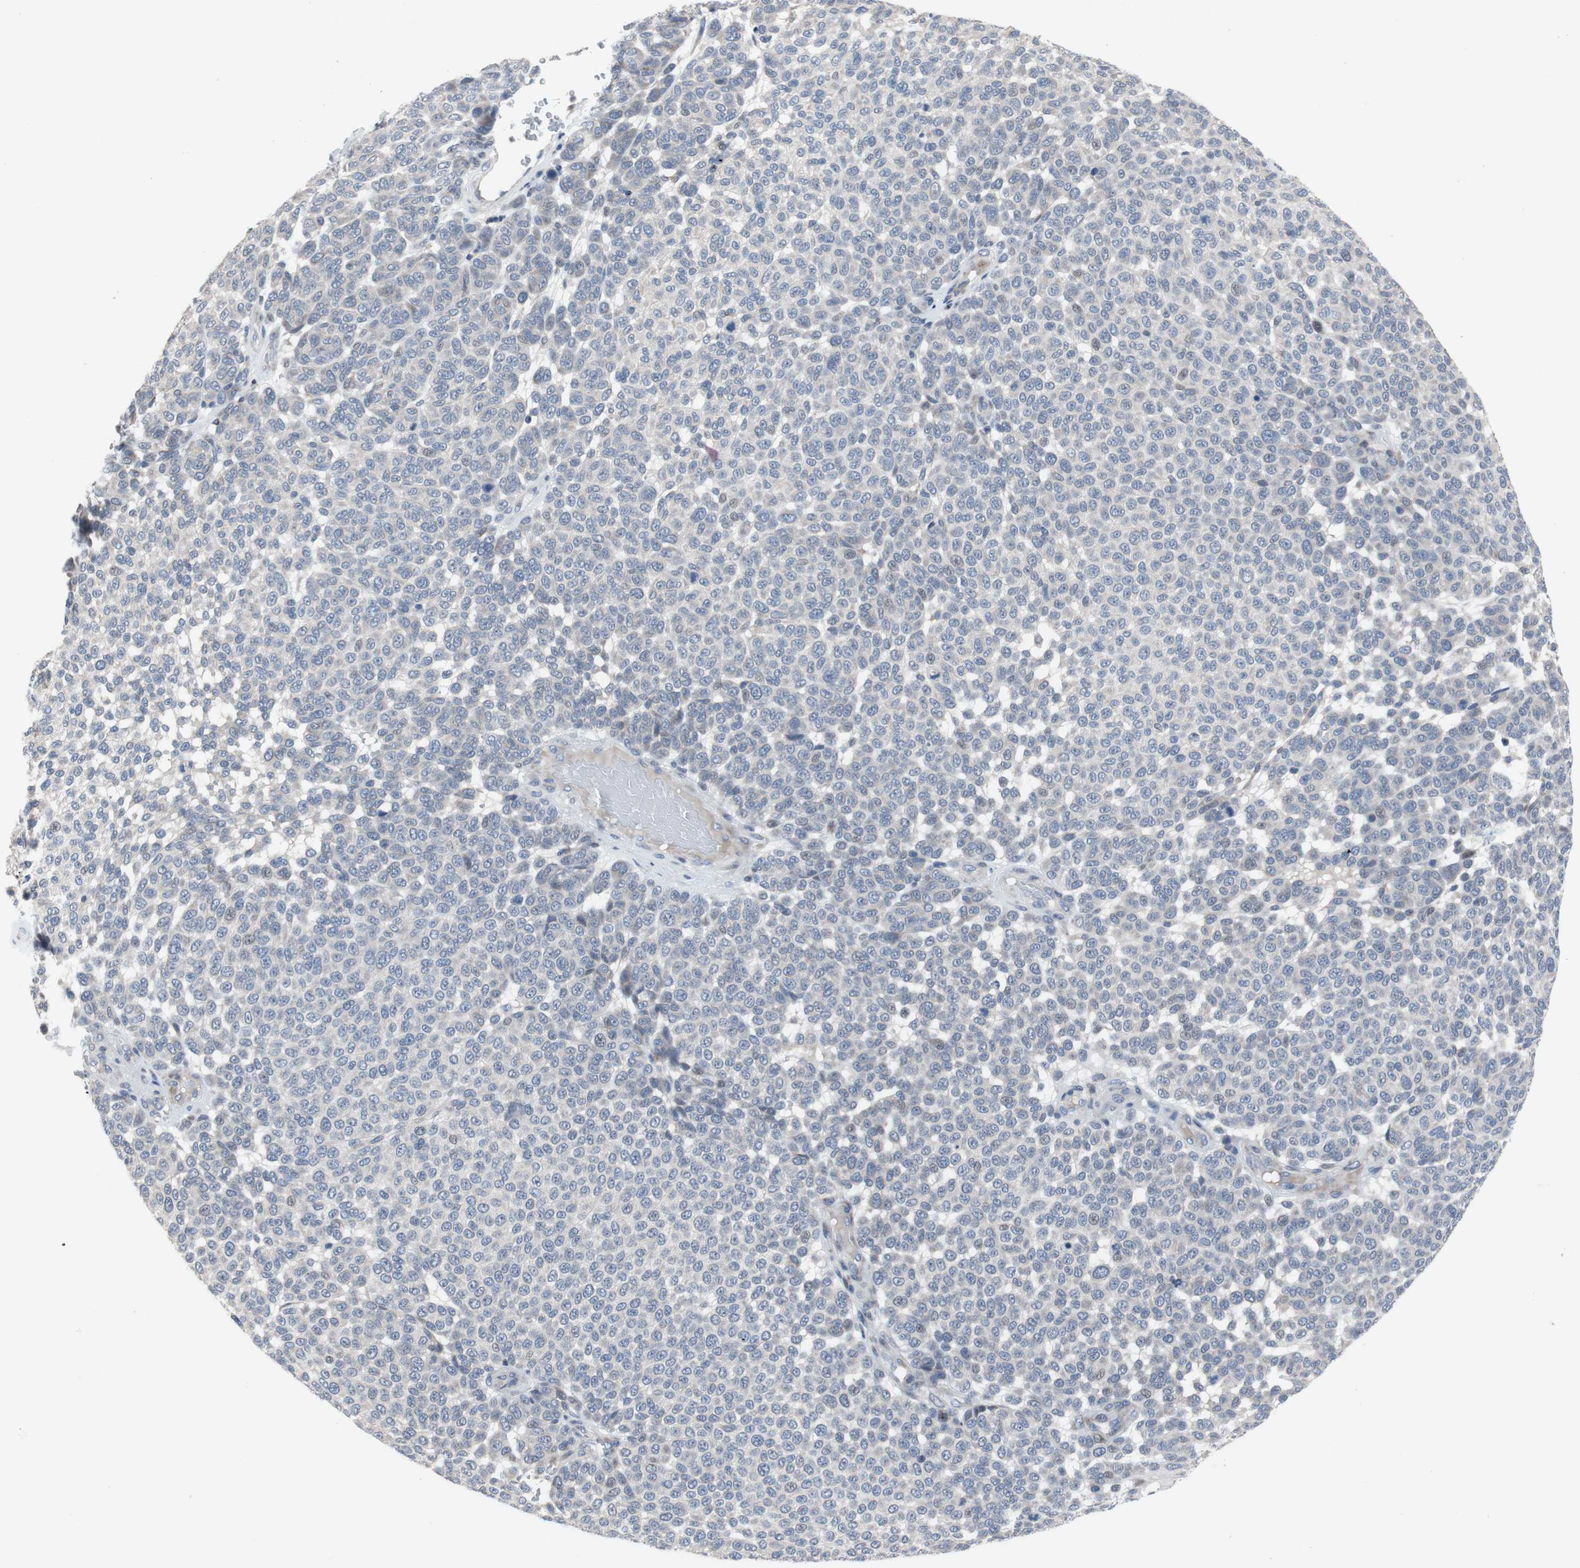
{"staining": {"intensity": "negative", "quantity": "none", "location": "none"}, "tissue": "melanoma", "cell_type": "Tumor cells", "image_type": "cancer", "snomed": [{"axis": "morphology", "description": "Malignant melanoma, NOS"}, {"axis": "topography", "description": "Skin"}], "caption": "Tumor cells are negative for brown protein staining in malignant melanoma.", "gene": "MUTYH", "patient": {"sex": "male", "age": 59}}